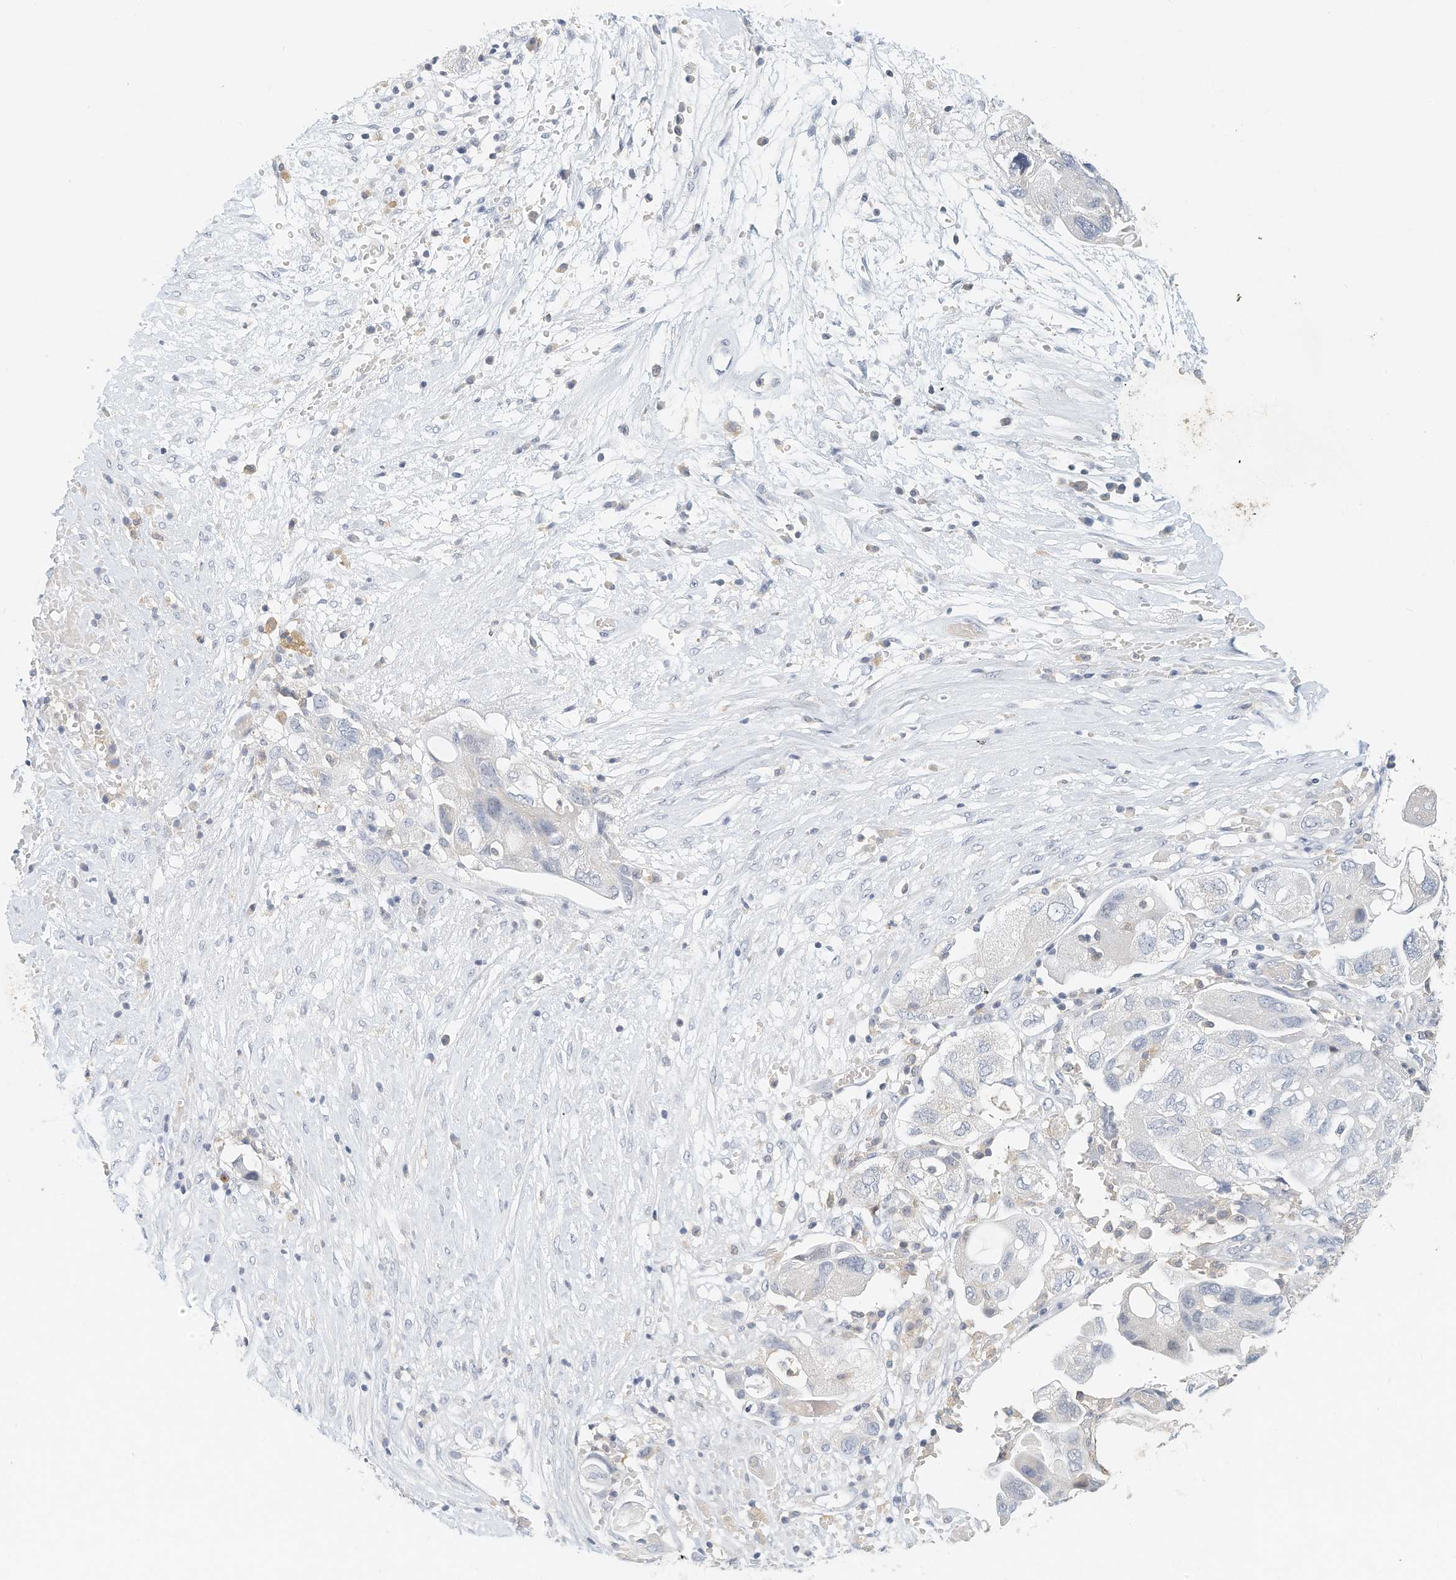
{"staining": {"intensity": "negative", "quantity": "none", "location": "none"}, "tissue": "ovarian cancer", "cell_type": "Tumor cells", "image_type": "cancer", "snomed": [{"axis": "morphology", "description": "Carcinoma, NOS"}, {"axis": "morphology", "description": "Cystadenocarcinoma, serous, NOS"}, {"axis": "topography", "description": "Ovary"}], "caption": "DAB immunohistochemical staining of human ovarian cancer (carcinoma) displays no significant expression in tumor cells. Nuclei are stained in blue.", "gene": "MICAL1", "patient": {"sex": "female", "age": 69}}